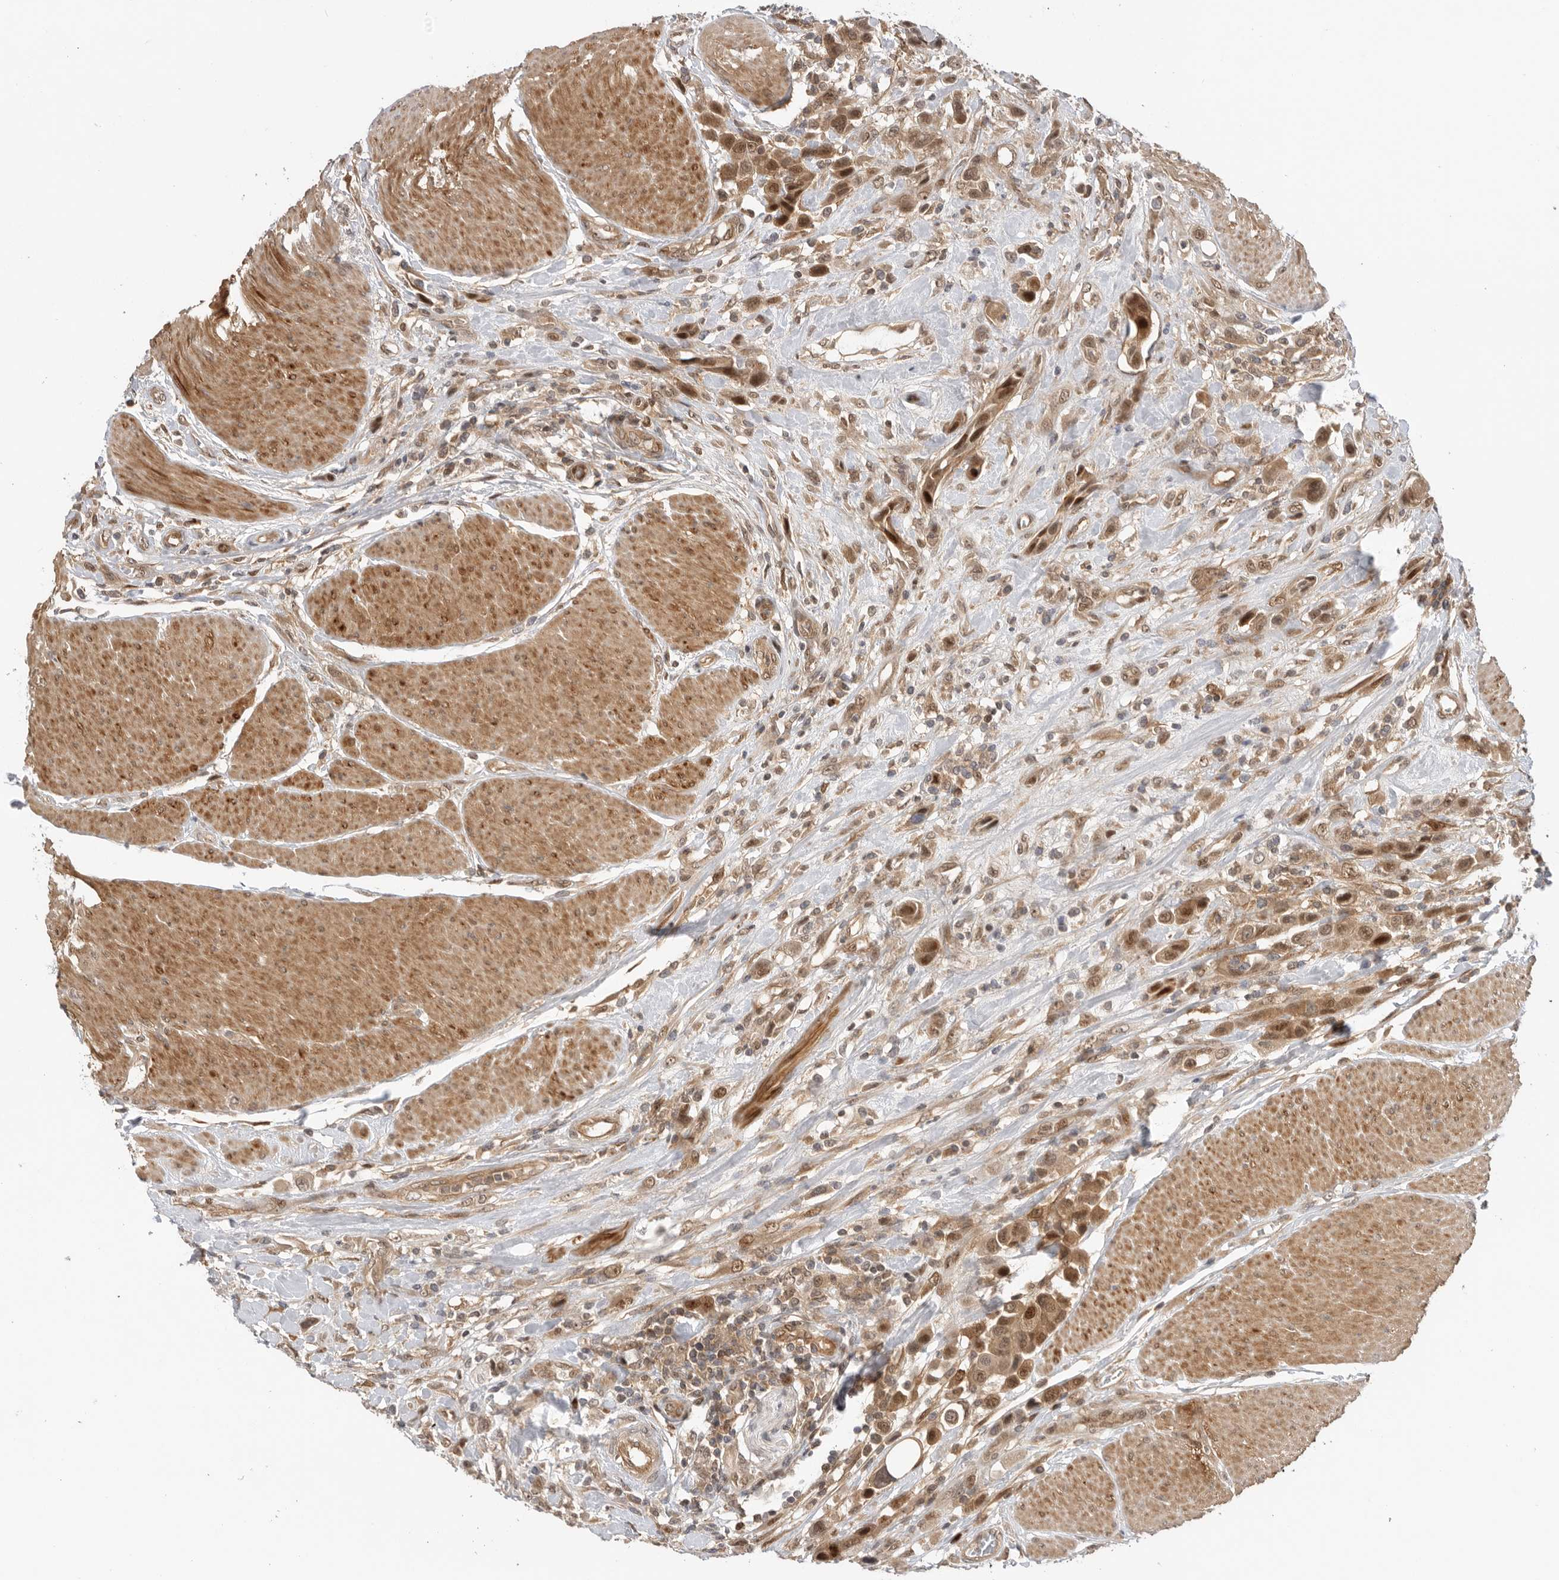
{"staining": {"intensity": "moderate", "quantity": ">75%", "location": "cytoplasmic/membranous,nuclear"}, "tissue": "urothelial cancer", "cell_type": "Tumor cells", "image_type": "cancer", "snomed": [{"axis": "morphology", "description": "Urothelial carcinoma, High grade"}, {"axis": "topography", "description": "Urinary bladder"}], "caption": "IHC micrograph of human urothelial carcinoma (high-grade) stained for a protein (brown), which reveals medium levels of moderate cytoplasmic/membranous and nuclear positivity in approximately >75% of tumor cells.", "gene": "DCAF8", "patient": {"sex": "male", "age": 50}}